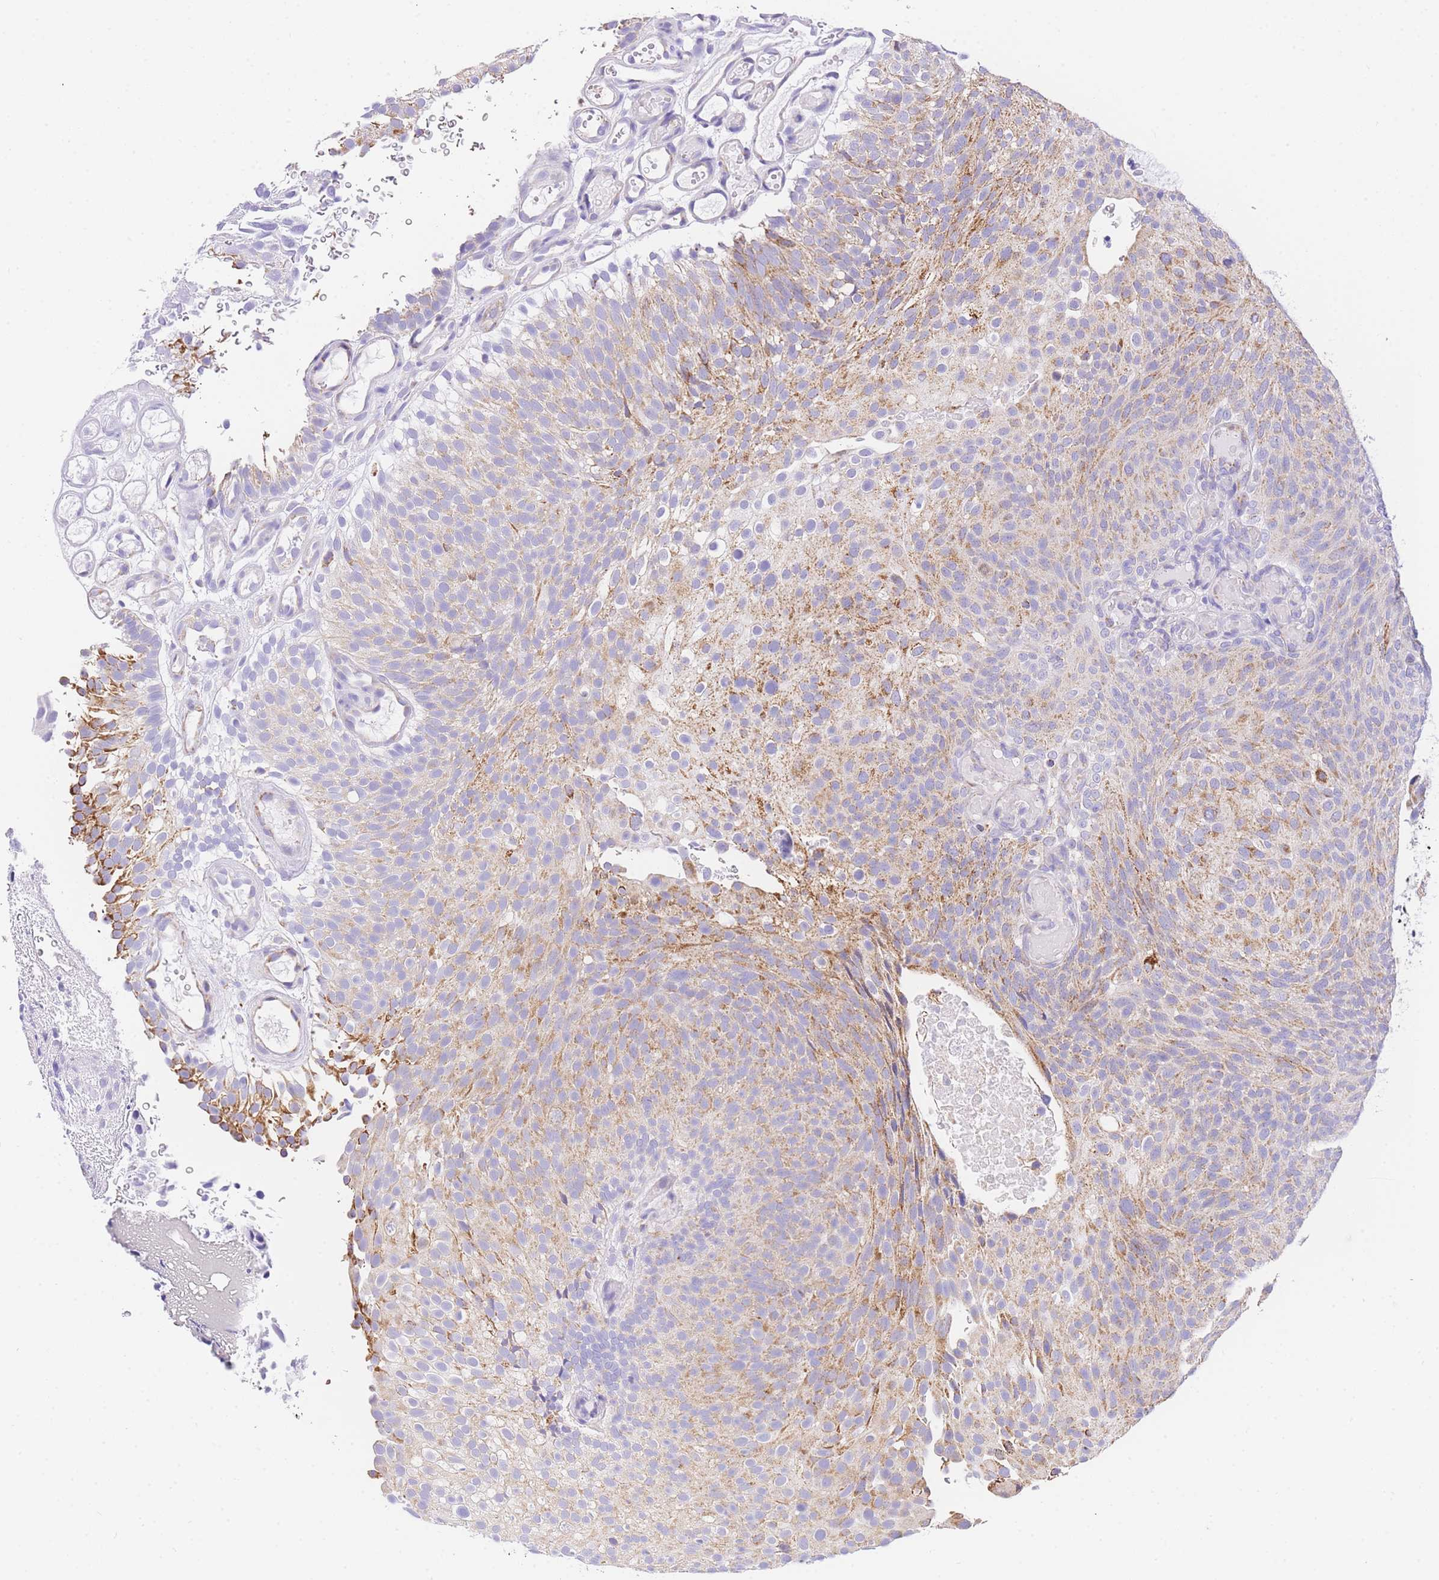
{"staining": {"intensity": "moderate", "quantity": "25%-75%", "location": "cytoplasmic/membranous"}, "tissue": "urothelial cancer", "cell_type": "Tumor cells", "image_type": "cancer", "snomed": [{"axis": "morphology", "description": "Urothelial carcinoma, Low grade"}, {"axis": "topography", "description": "Urinary bladder"}], "caption": "High-magnification brightfield microscopy of urothelial cancer stained with DAB (3,3'-diaminobenzidine) (brown) and counterstained with hematoxylin (blue). tumor cells exhibit moderate cytoplasmic/membranous expression is appreciated in about25%-75% of cells.", "gene": "NKD2", "patient": {"sex": "male", "age": 78}}